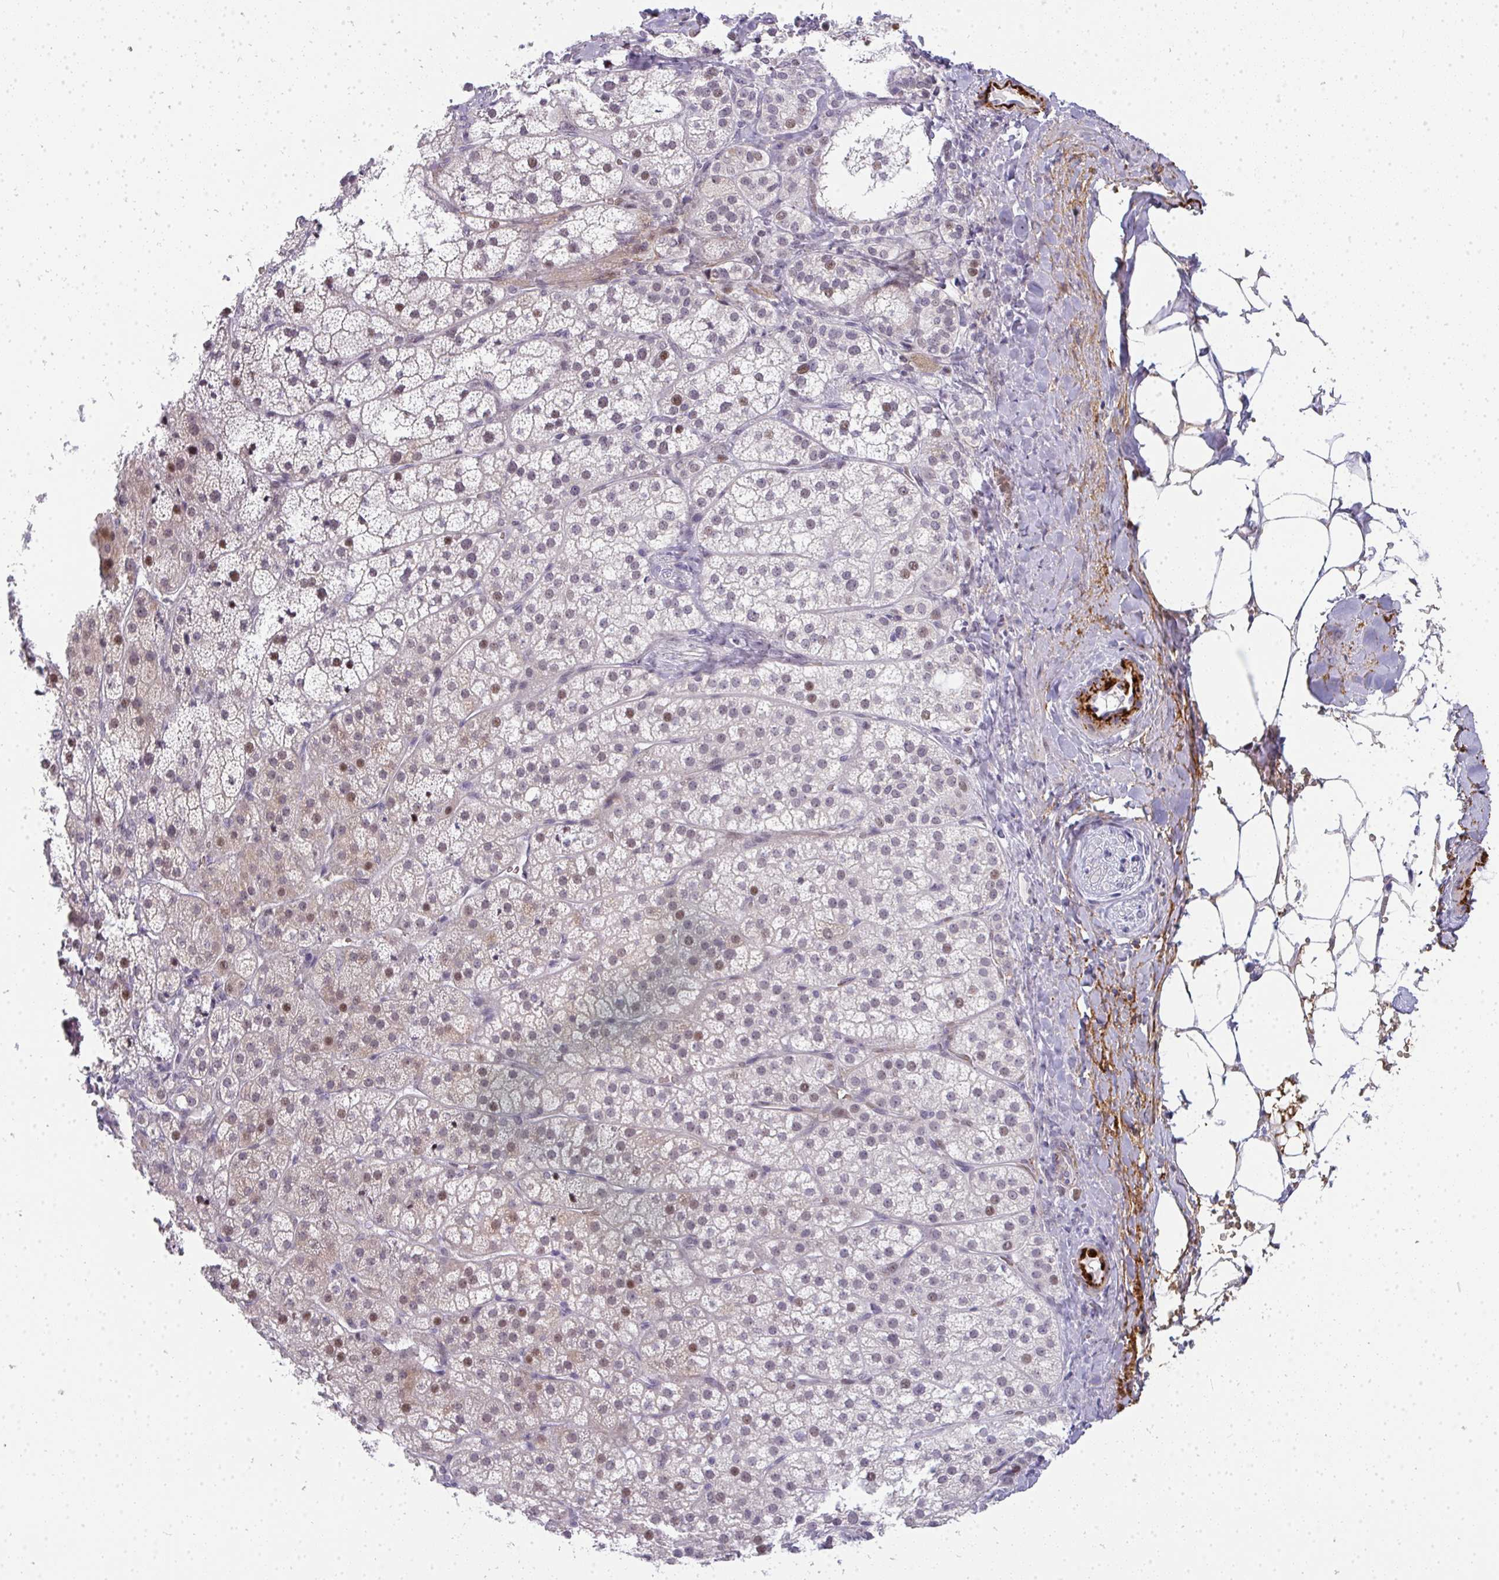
{"staining": {"intensity": "moderate", "quantity": "<25%", "location": "nuclear"}, "tissue": "adrenal gland", "cell_type": "Glandular cells", "image_type": "normal", "snomed": [{"axis": "morphology", "description": "Normal tissue, NOS"}, {"axis": "topography", "description": "Adrenal gland"}], "caption": "This histopathology image exhibits normal adrenal gland stained with immunohistochemistry (IHC) to label a protein in brown. The nuclear of glandular cells show moderate positivity for the protein. Nuclei are counter-stained blue.", "gene": "TNMD", "patient": {"sex": "male", "age": 53}}